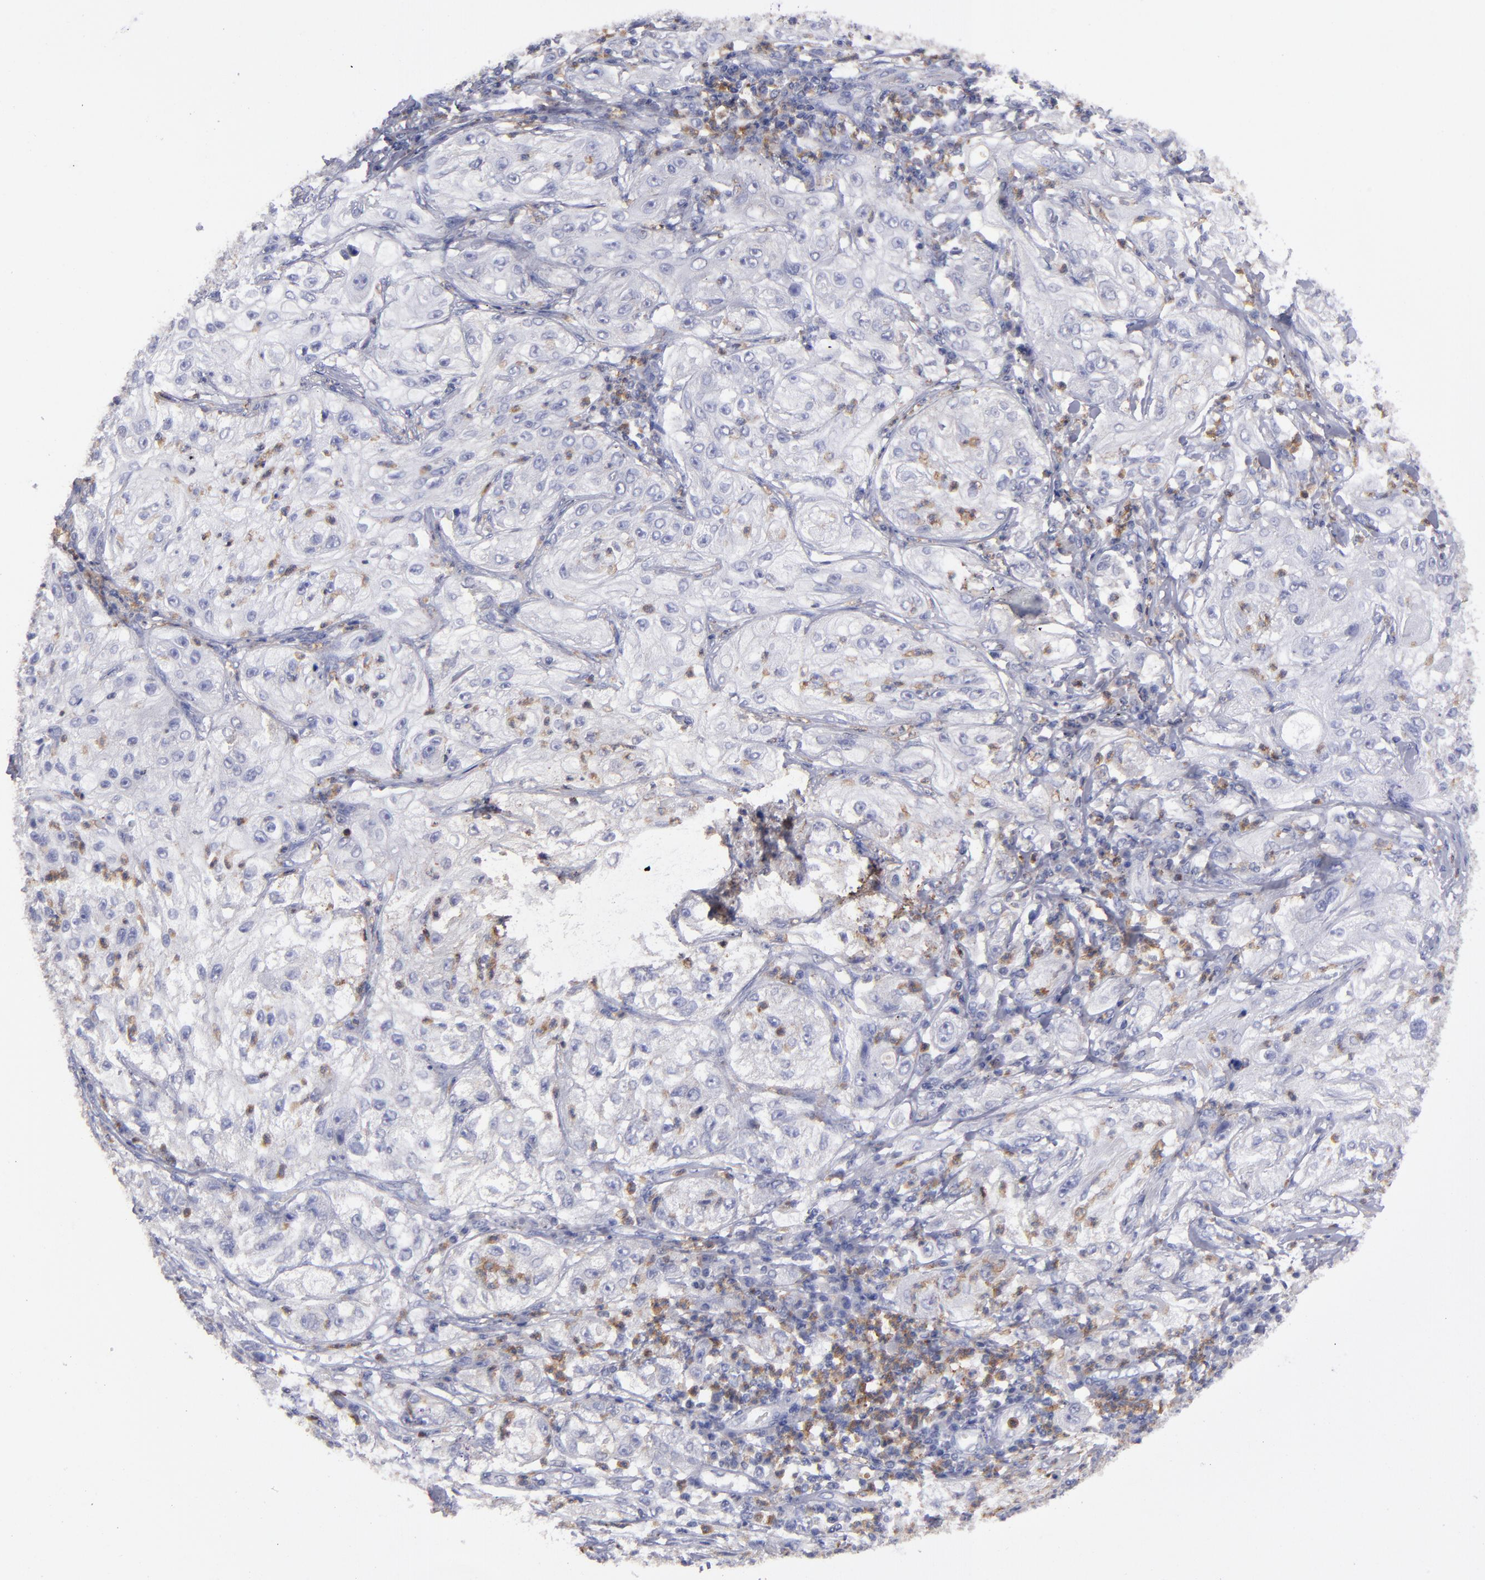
{"staining": {"intensity": "weak", "quantity": "<25%", "location": "cytoplasmic/membranous"}, "tissue": "lung cancer", "cell_type": "Tumor cells", "image_type": "cancer", "snomed": [{"axis": "morphology", "description": "Inflammation, NOS"}, {"axis": "morphology", "description": "Squamous cell carcinoma, NOS"}, {"axis": "topography", "description": "Lymph node"}, {"axis": "topography", "description": "Soft tissue"}, {"axis": "topography", "description": "Lung"}], "caption": "This is an immunohistochemistry (IHC) micrograph of lung cancer (squamous cell carcinoma). There is no staining in tumor cells.", "gene": "FGR", "patient": {"sex": "male", "age": 66}}